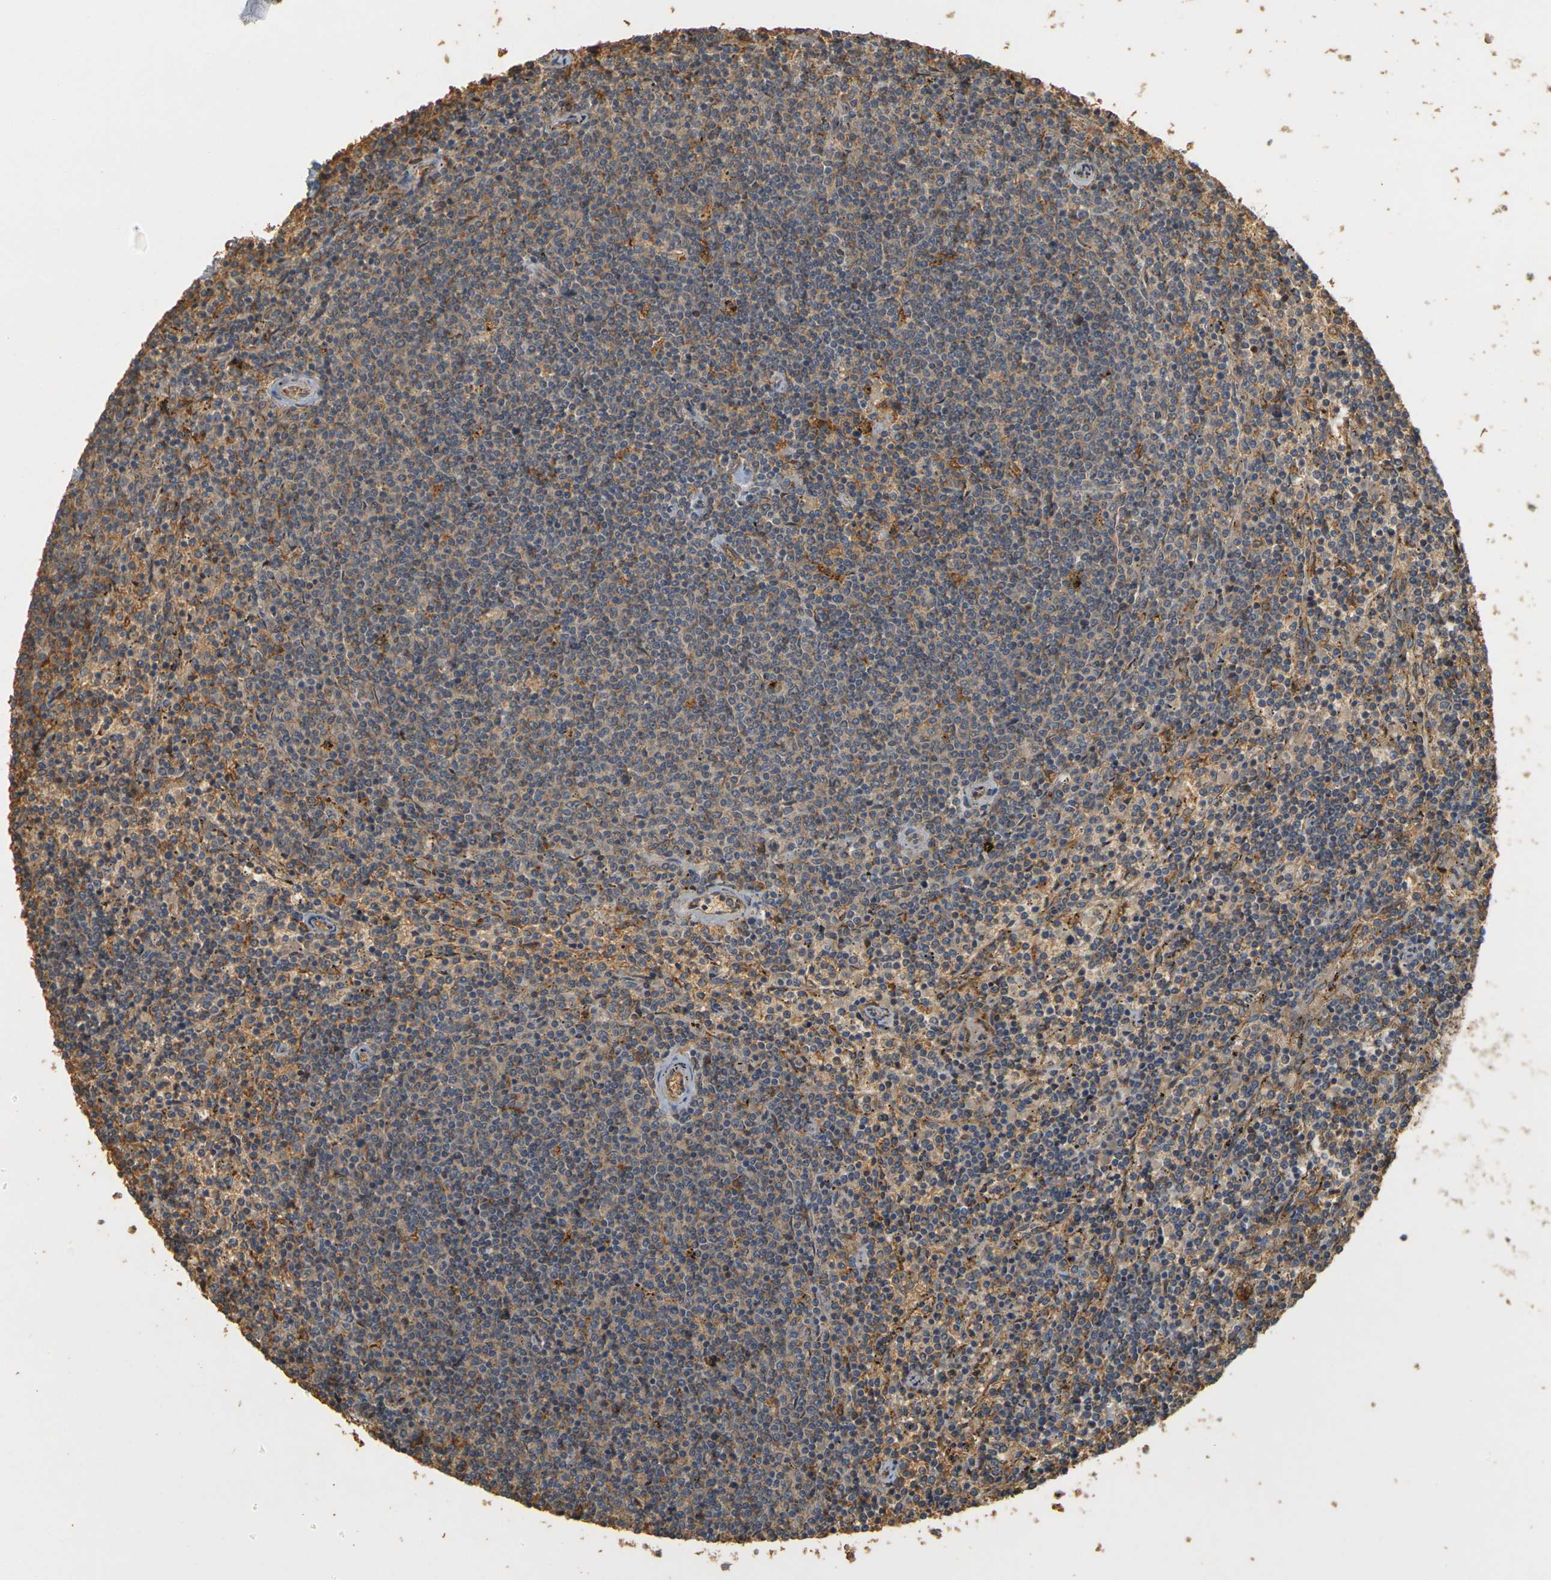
{"staining": {"intensity": "moderate", "quantity": "25%-75%", "location": "cytoplasmic/membranous"}, "tissue": "lymphoma", "cell_type": "Tumor cells", "image_type": "cancer", "snomed": [{"axis": "morphology", "description": "Malignant lymphoma, non-Hodgkin's type, Low grade"}, {"axis": "topography", "description": "Spleen"}], "caption": "Brown immunohistochemical staining in low-grade malignant lymphoma, non-Hodgkin's type exhibits moderate cytoplasmic/membranous positivity in approximately 25%-75% of tumor cells. The staining is performed using DAB brown chromogen to label protein expression. The nuclei are counter-stained blue using hematoxylin.", "gene": "MEGF9", "patient": {"sex": "female", "age": 50}}